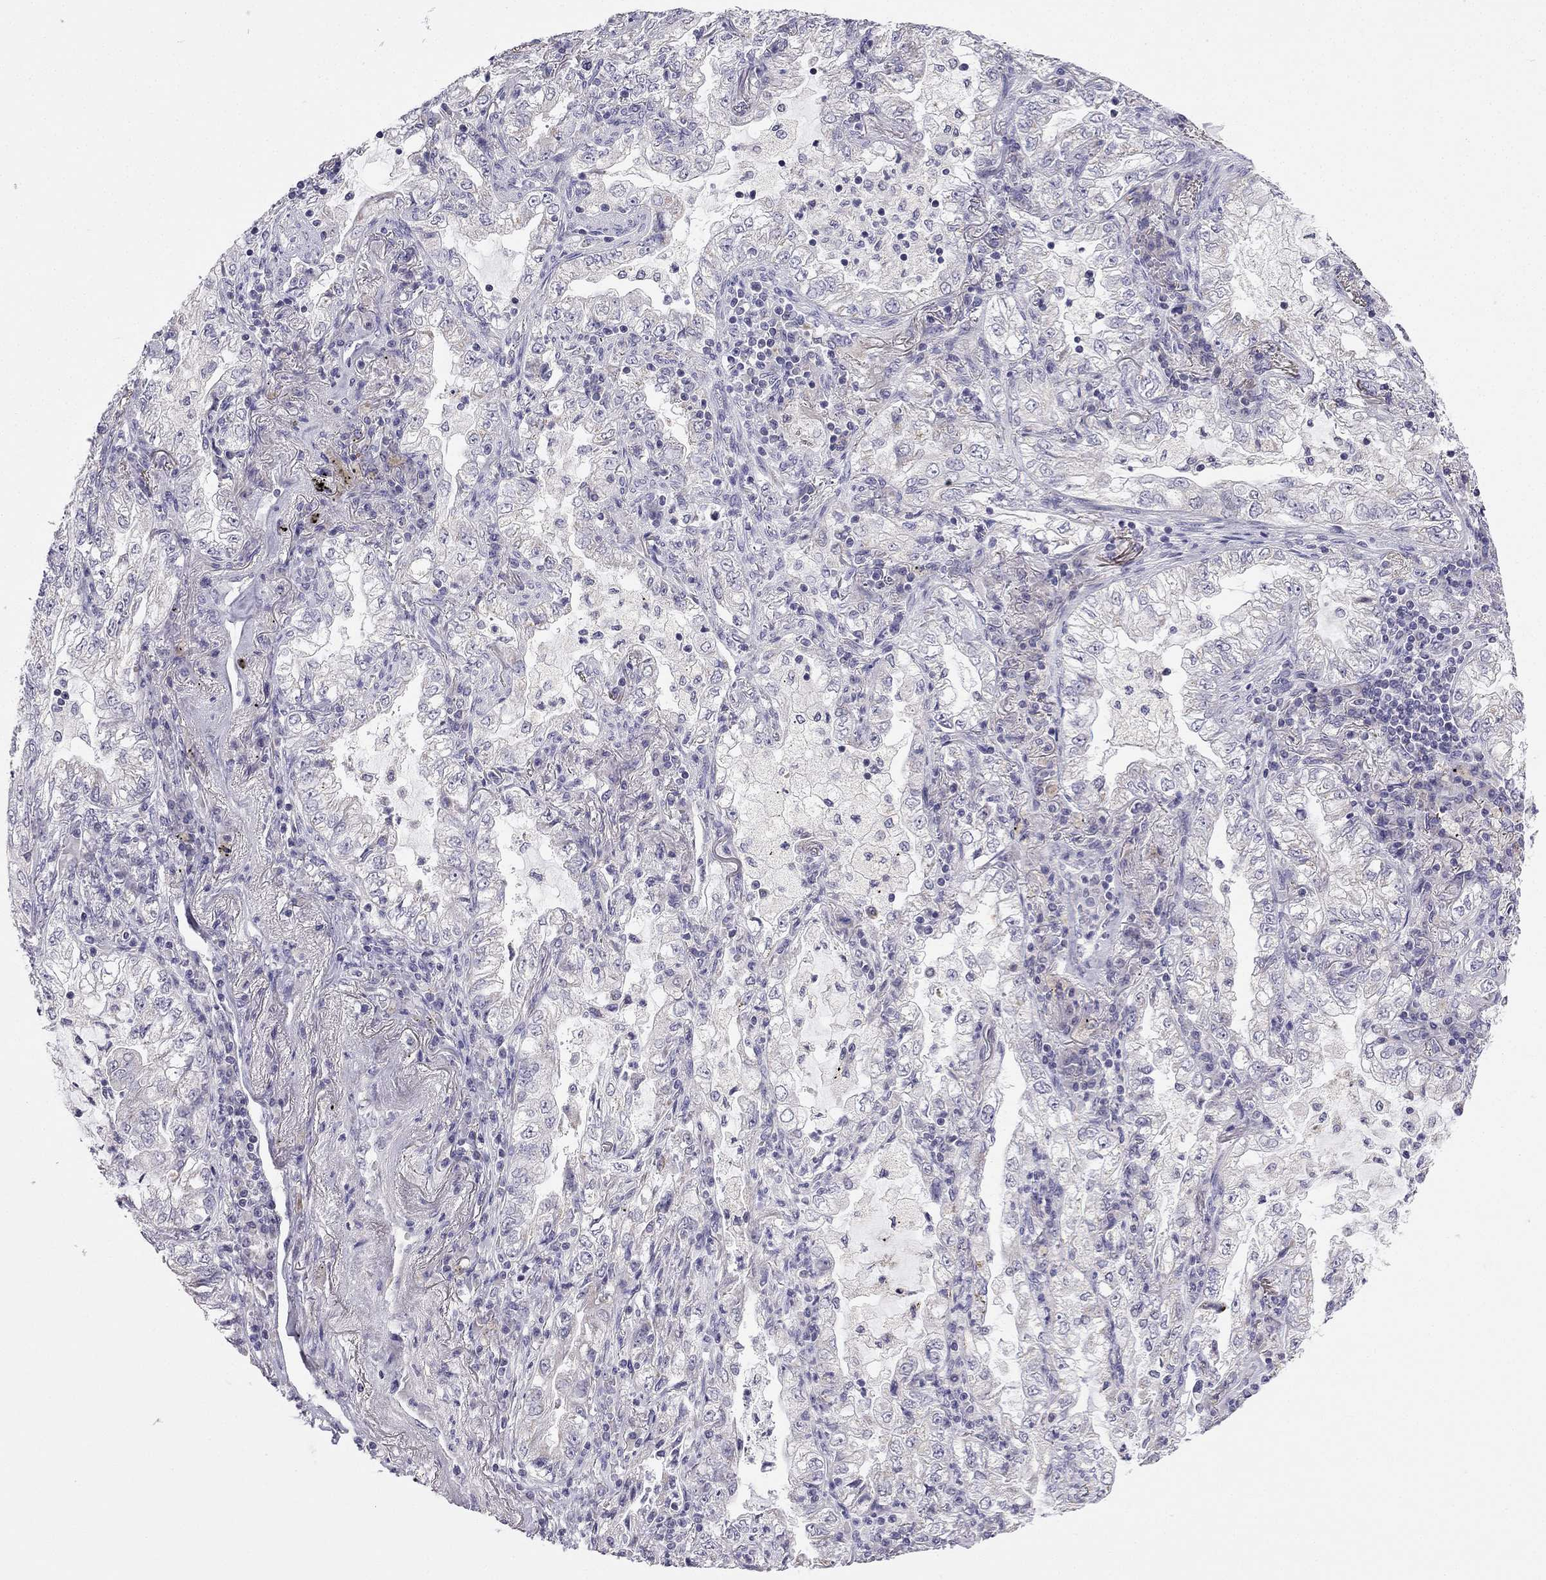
{"staining": {"intensity": "negative", "quantity": "none", "location": "none"}, "tissue": "lung cancer", "cell_type": "Tumor cells", "image_type": "cancer", "snomed": [{"axis": "morphology", "description": "Adenocarcinoma, NOS"}, {"axis": "topography", "description": "Lung"}], "caption": "Protein analysis of lung cancer displays no significant staining in tumor cells.", "gene": "C5orf49", "patient": {"sex": "female", "age": 73}}